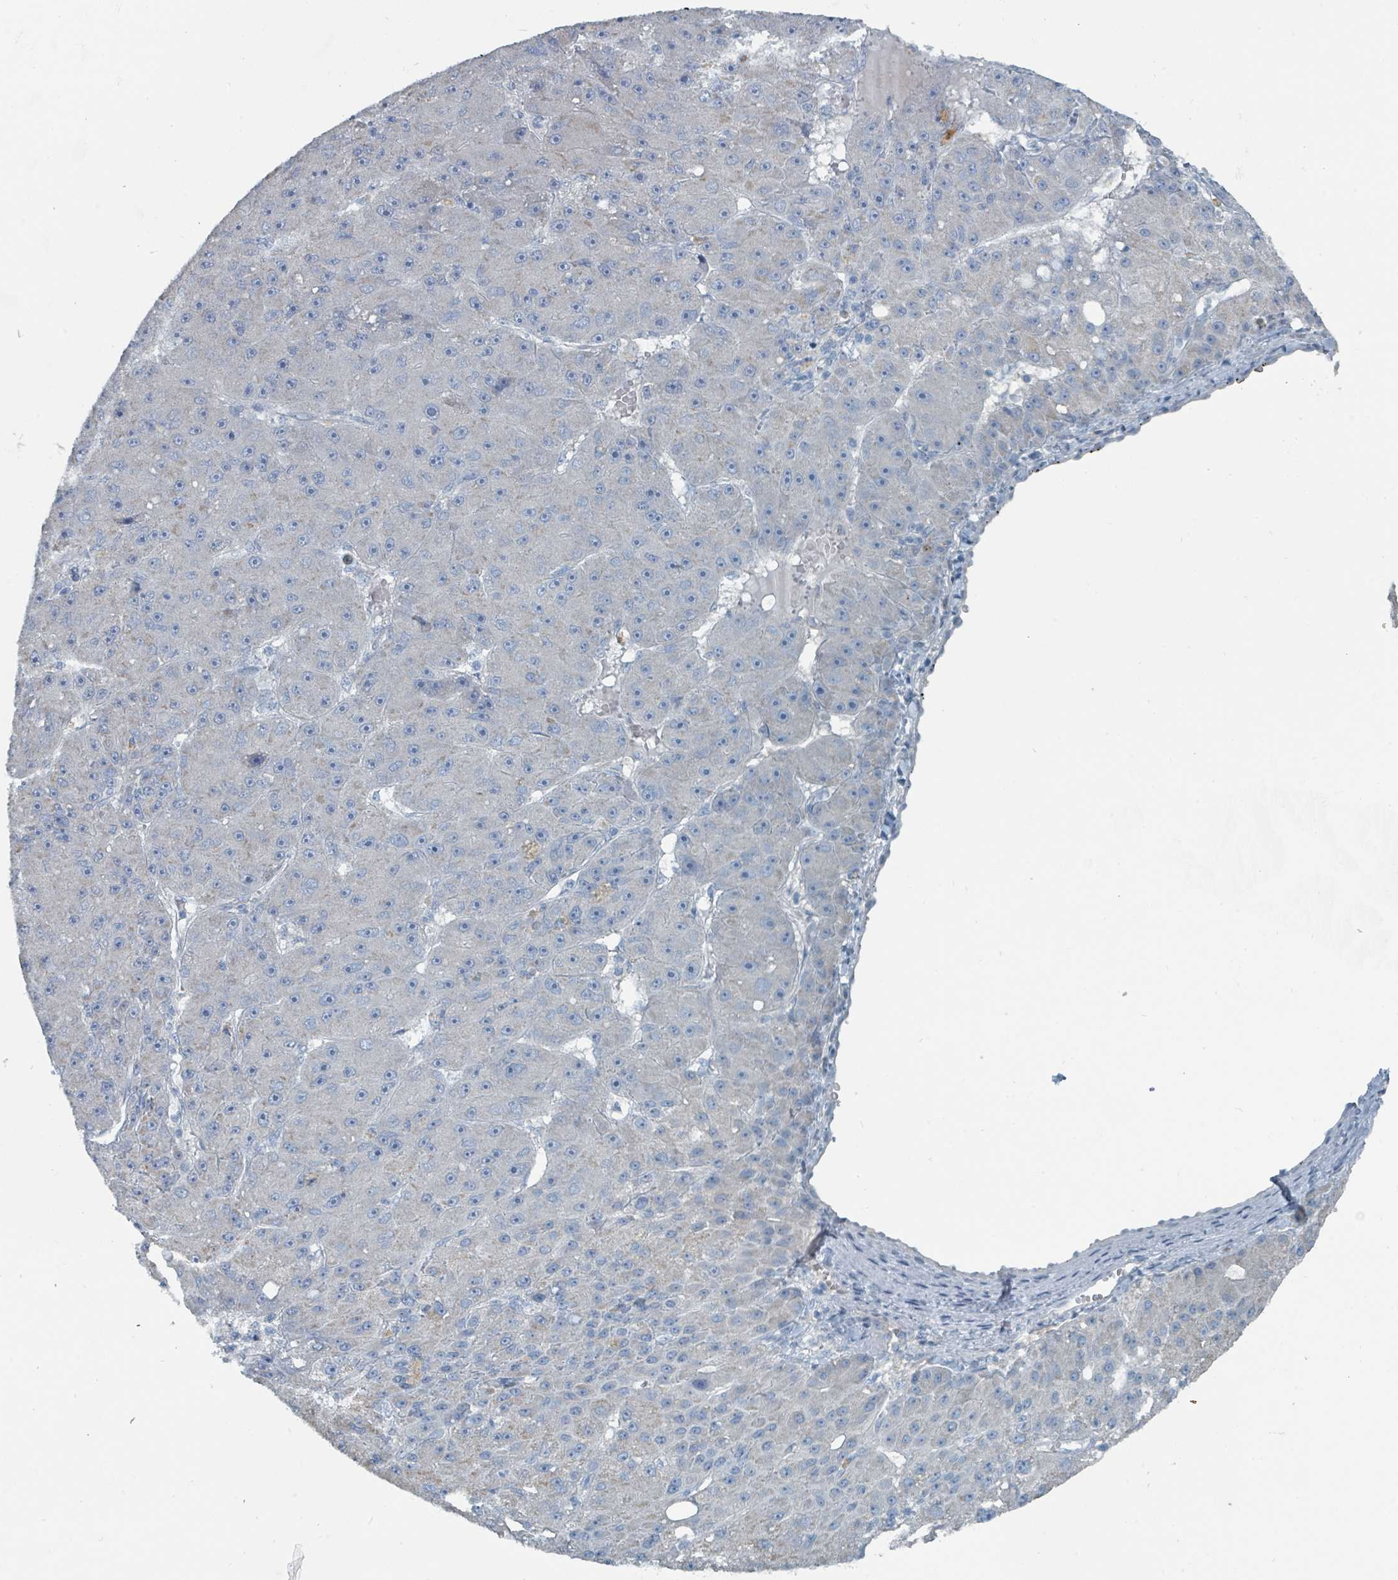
{"staining": {"intensity": "negative", "quantity": "none", "location": "none"}, "tissue": "liver cancer", "cell_type": "Tumor cells", "image_type": "cancer", "snomed": [{"axis": "morphology", "description": "Carcinoma, Hepatocellular, NOS"}, {"axis": "topography", "description": "Liver"}], "caption": "Image shows no protein staining in tumor cells of hepatocellular carcinoma (liver) tissue.", "gene": "RASA4", "patient": {"sex": "male", "age": 67}}